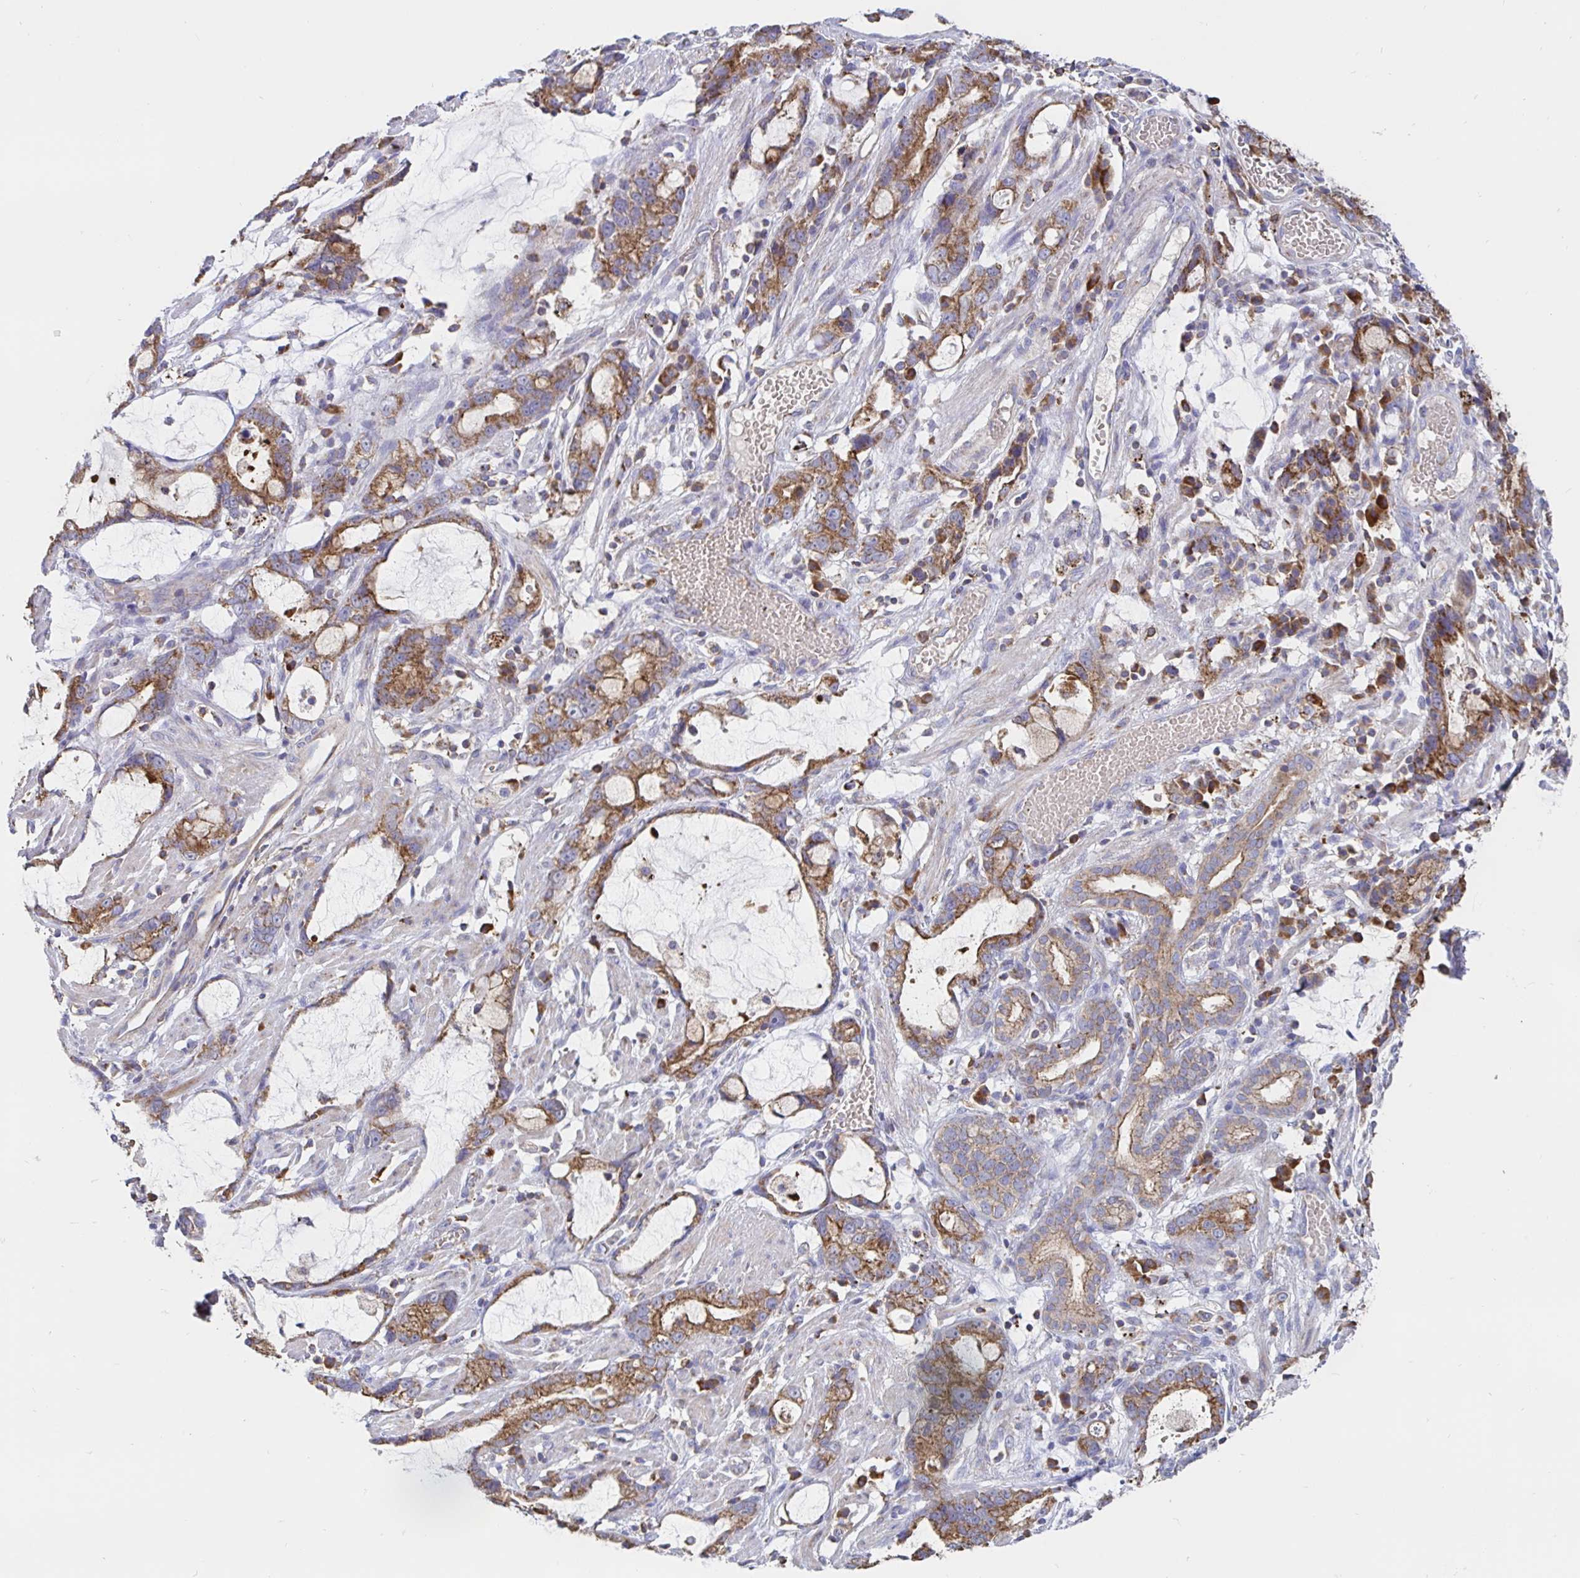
{"staining": {"intensity": "moderate", "quantity": ">75%", "location": "cytoplasmic/membranous"}, "tissue": "stomach cancer", "cell_type": "Tumor cells", "image_type": "cancer", "snomed": [{"axis": "morphology", "description": "Adenocarcinoma, NOS"}, {"axis": "topography", "description": "Stomach"}], "caption": "Tumor cells demonstrate medium levels of moderate cytoplasmic/membranous positivity in approximately >75% of cells in stomach cancer.", "gene": "PRDX3", "patient": {"sex": "male", "age": 55}}